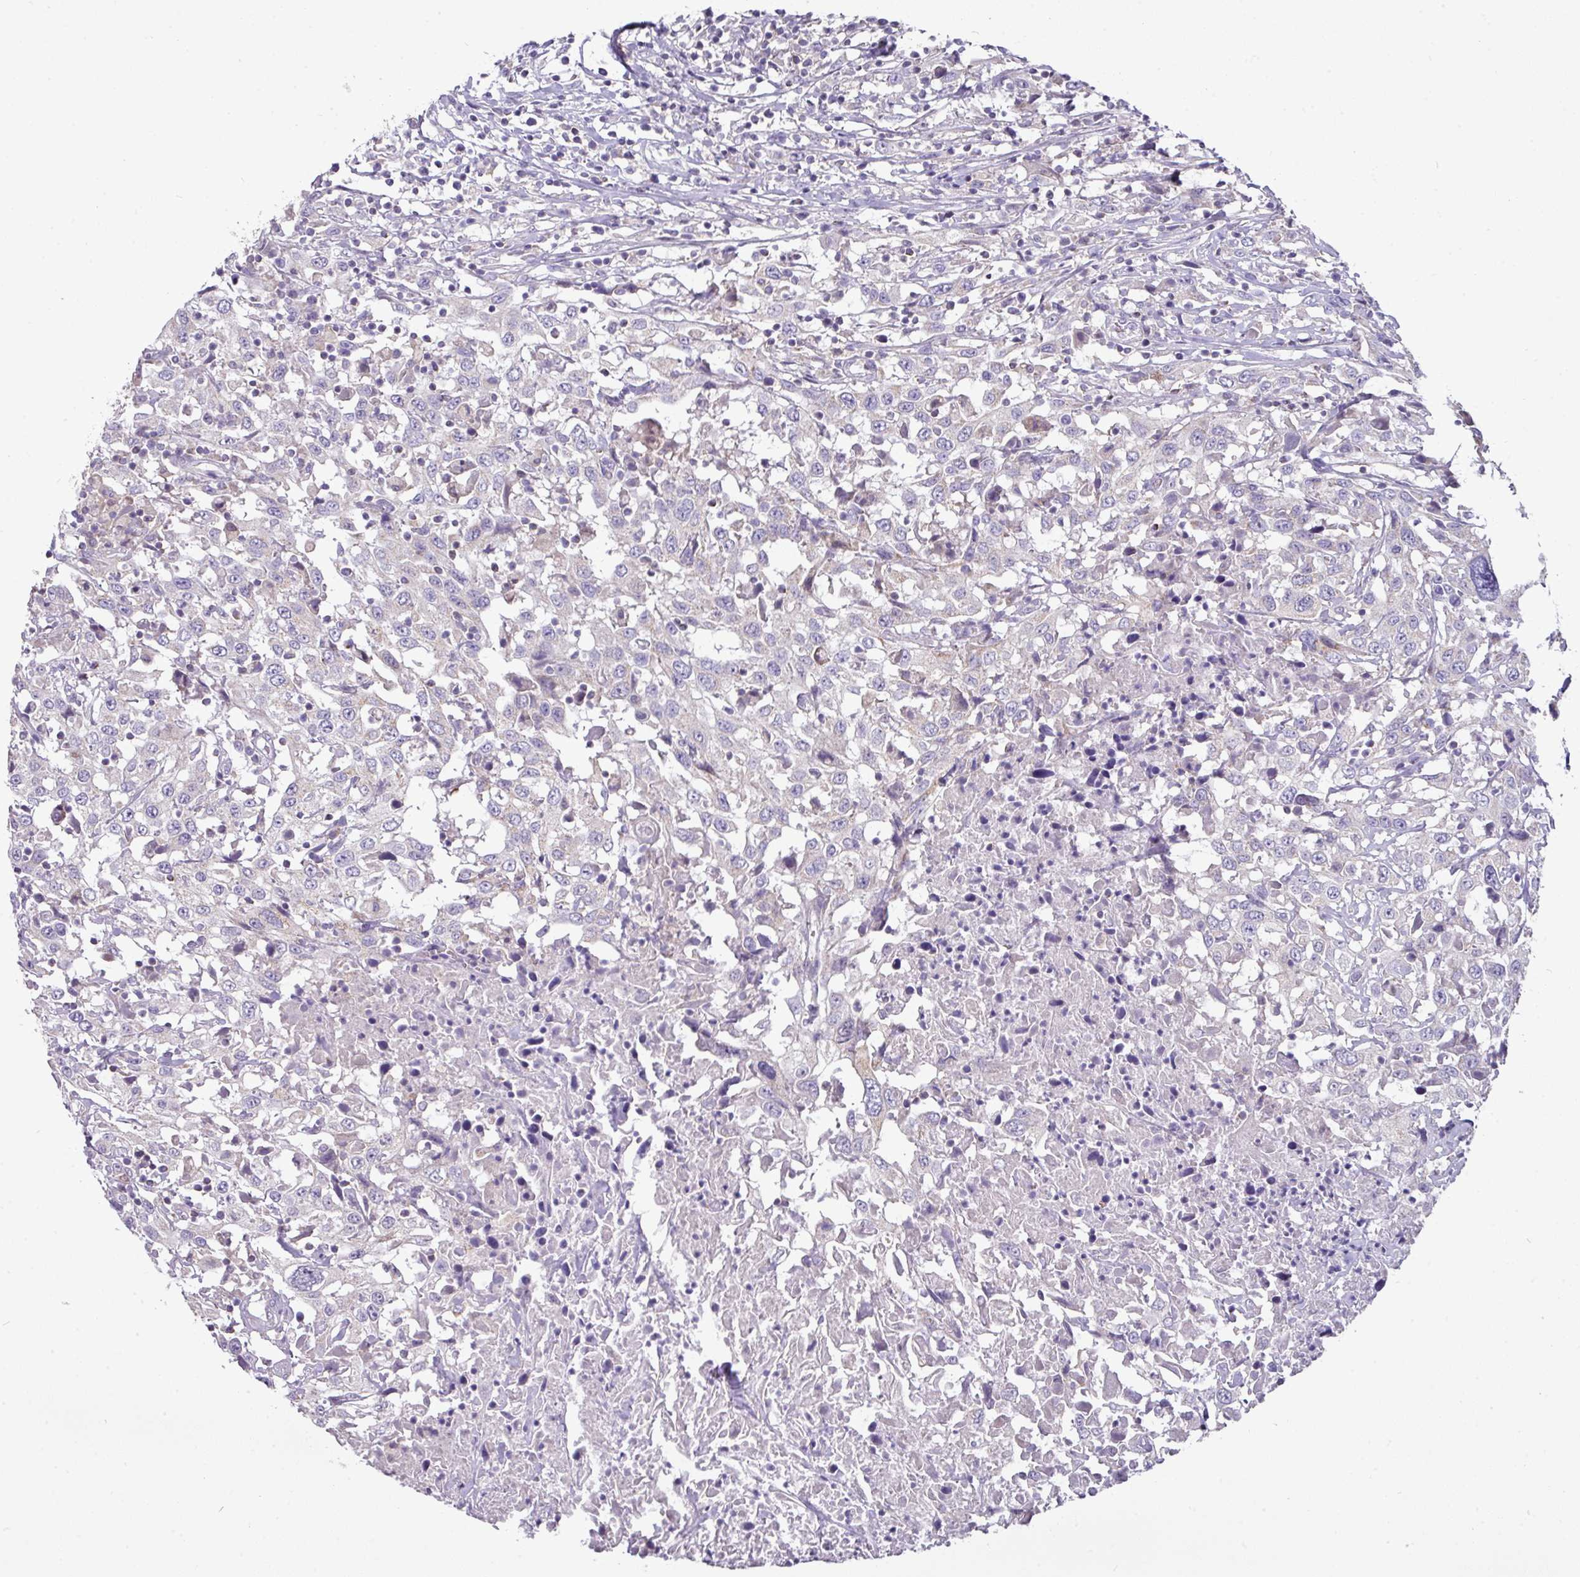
{"staining": {"intensity": "negative", "quantity": "none", "location": "none"}, "tissue": "urothelial cancer", "cell_type": "Tumor cells", "image_type": "cancer", "snomed": [{"axis": "morphology", "description": "Urothelial carcinoma, High grade"}, {"axis": "topography", "description": "Urinary bladder"}], "caption": "Immunohistochemistry micrograph of neoplastic tissue: human urothelial cancer stained with DAB (3,3'-diaminobenzidine) exhibits no significant protein expression in tumor cells. Nuclei are stained in blue.", "gene": "TRAPPC1", "patient": {"sex": "male", "age": 61}}